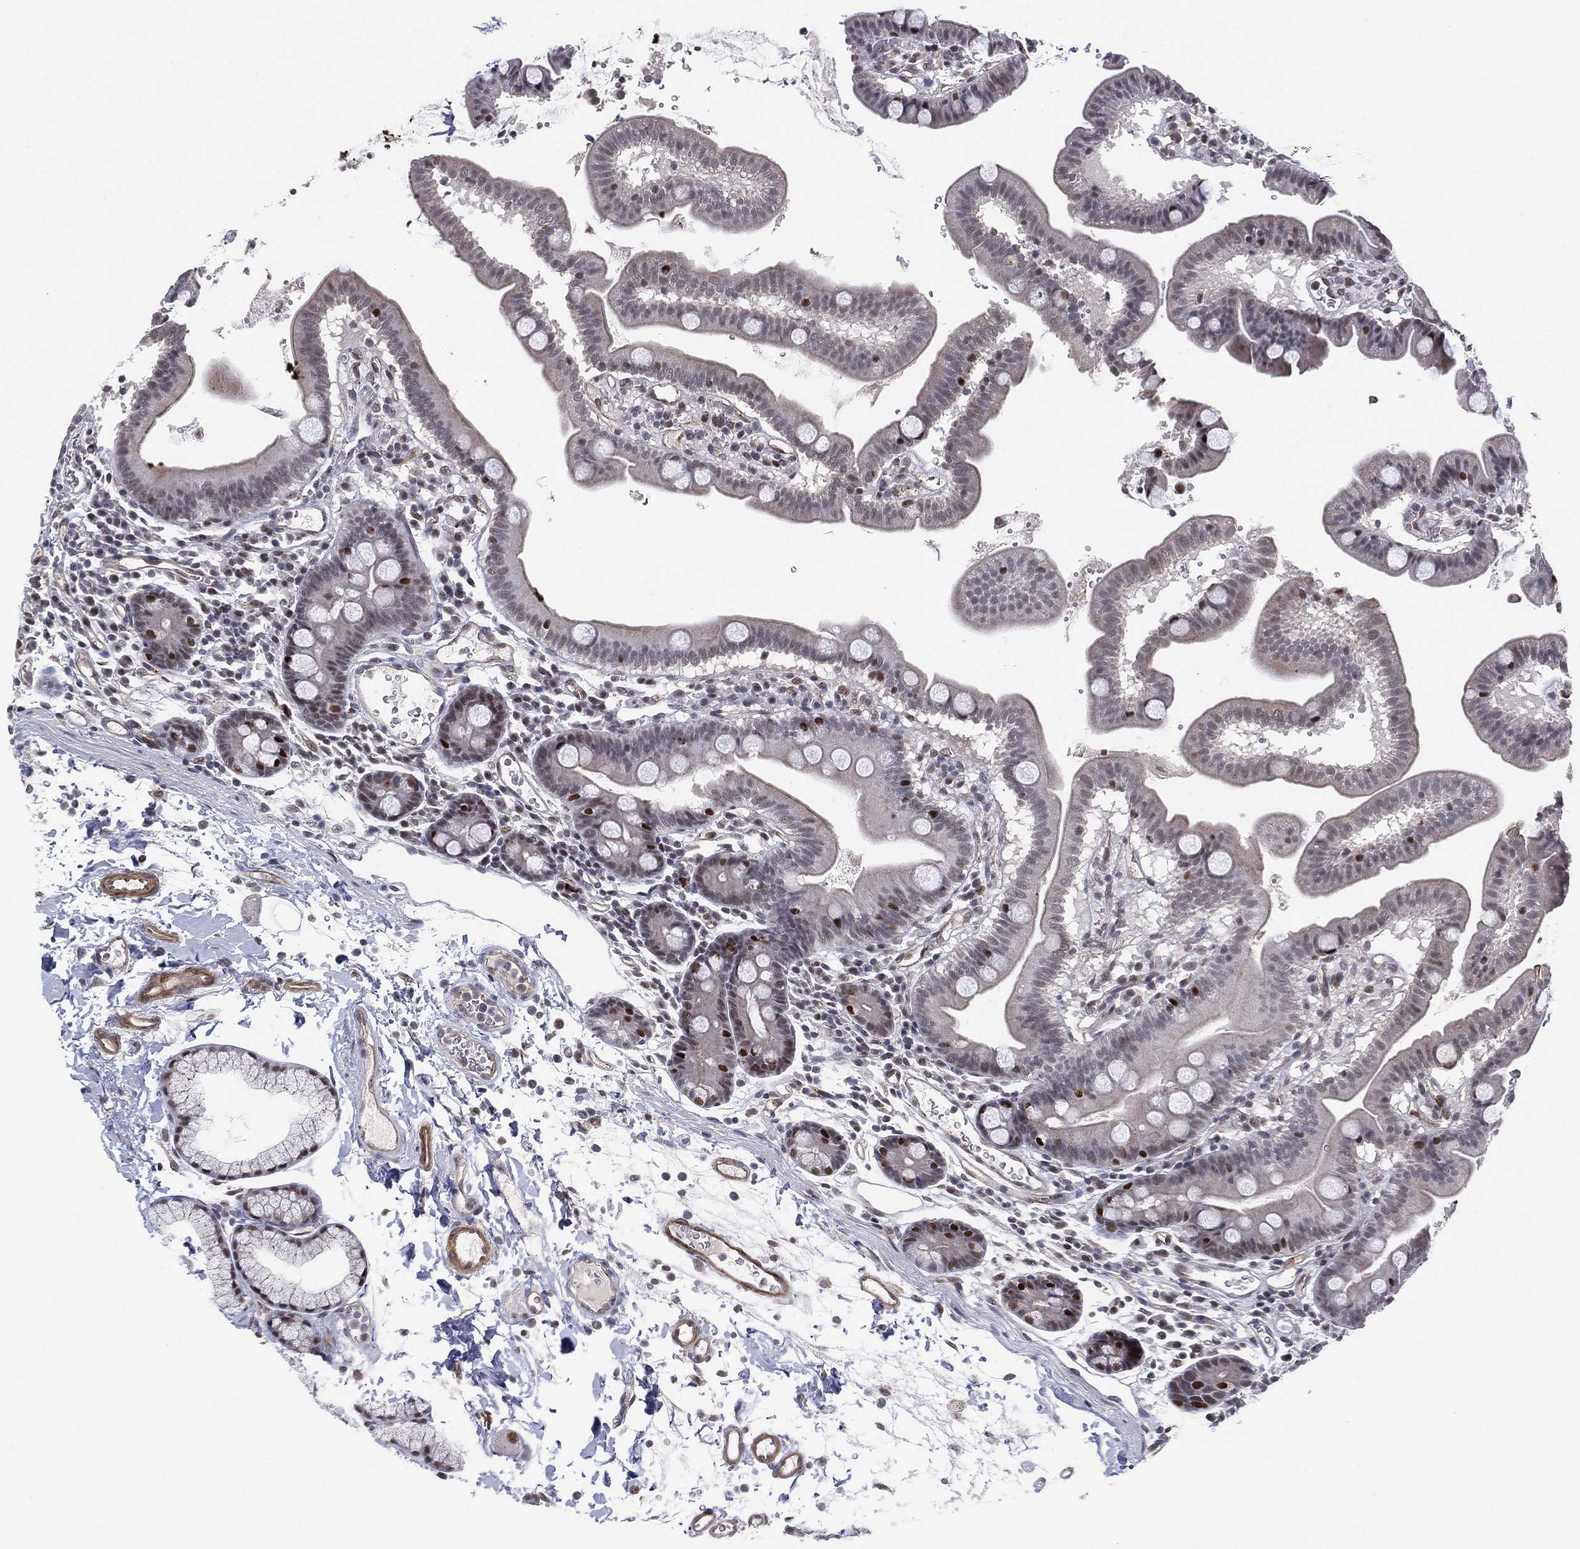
{"staining": {"intensity": "moderate", "quantity": "<25%", "location": "nuclear"}, "tissue": "duodenum", "cell_type": "Glandular cells", "image_type": "normal", "snomed": [{"axis": "morphology", "description": "Normal tissue, NOS"}, {"axis": "topography", "description": "Duodenum"}], "caption": "IHC of unremarkable duodenum shows low levels of moderate nuclear positivity in about <25% of glandular cells.", "gene": "GSE1", "patient": {"sex": "male", "age": 59}}